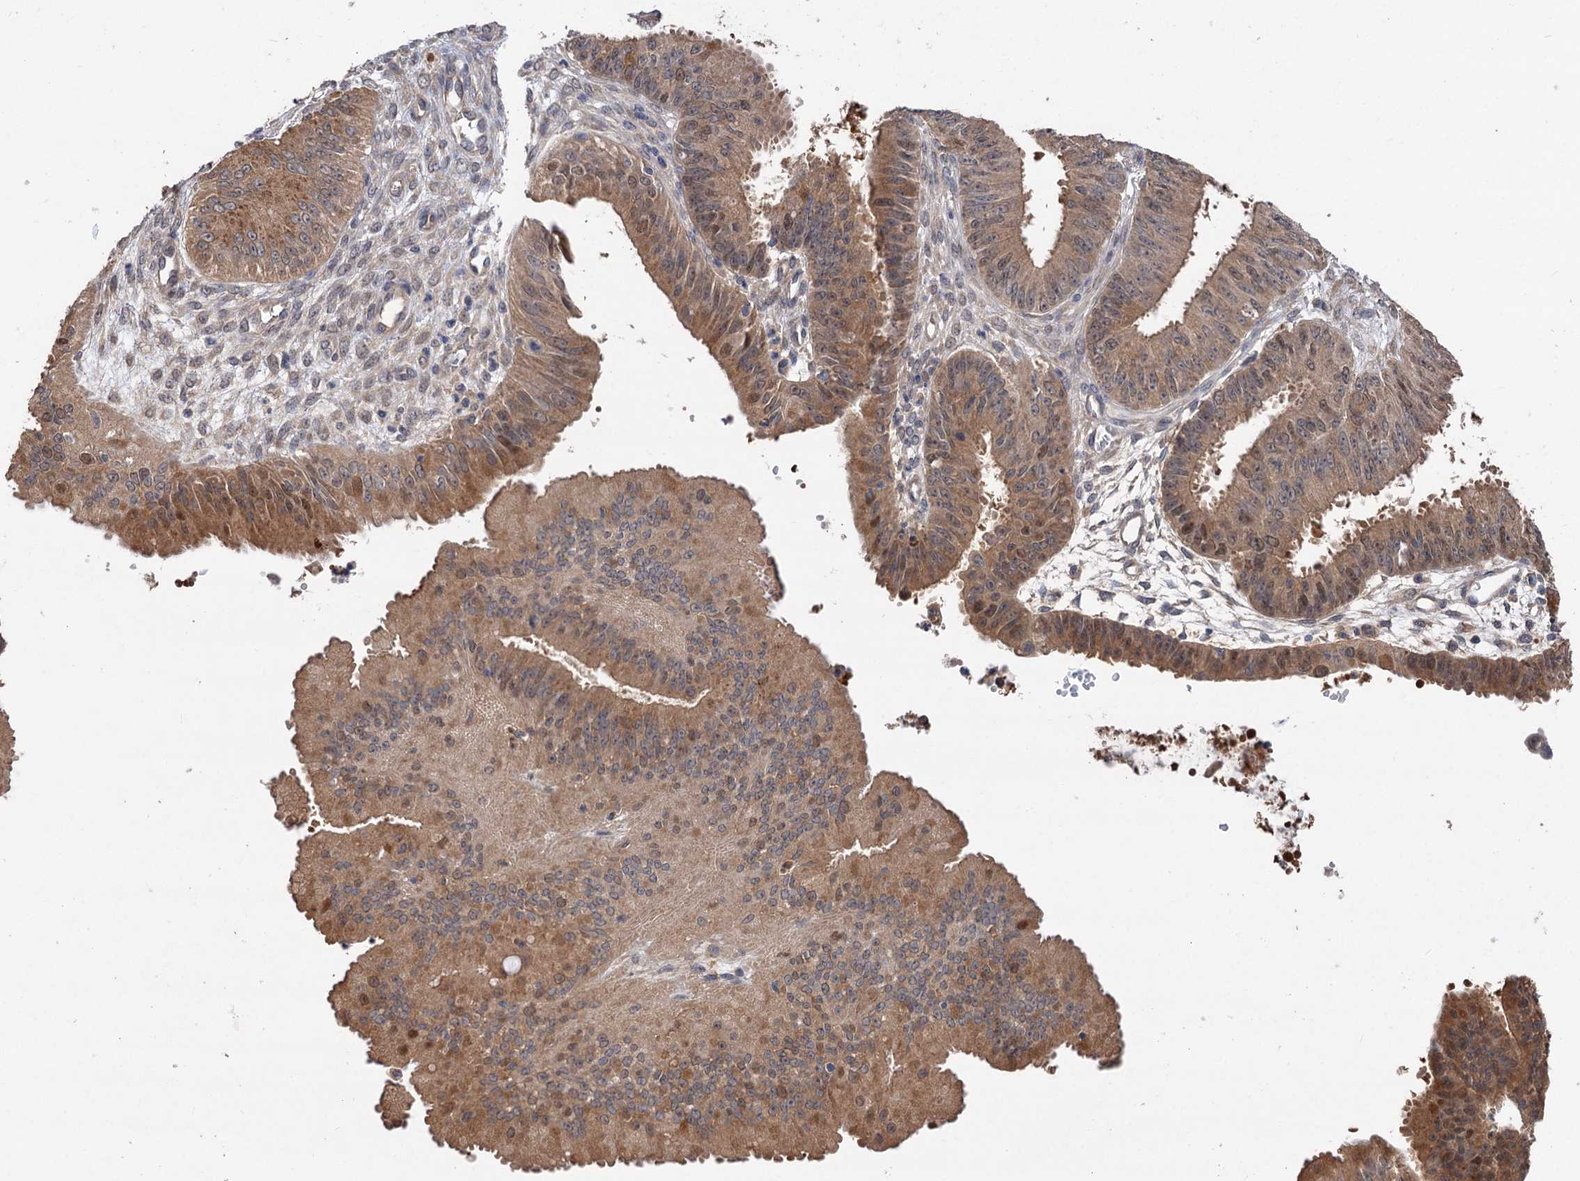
{"staining": {"intensity": "moderate", "quantity": ">75%", "location": "cytoplasmic/membranous,nuclear"}, "tissue": "ovarian cancer", "cell_type": "Tumor cells", "image_type": "cancer", "snomed": [{"axis": "morphology", "description": "Carcinoma, endometroid"}, {"axis": "topography", "description": "Appendix"}, {"axis": "topography", "description": "Ovary"}], "caption": "Ovarian cancer stained with DAB immunohistochemistry (IHC) exhibits medium levels of moderate cytoplasmic/membranous and nuclear positivity in about >75% of tumor cells.", "gene": "NUDCD2", "patient": {"sex": "female", "age": 42}}